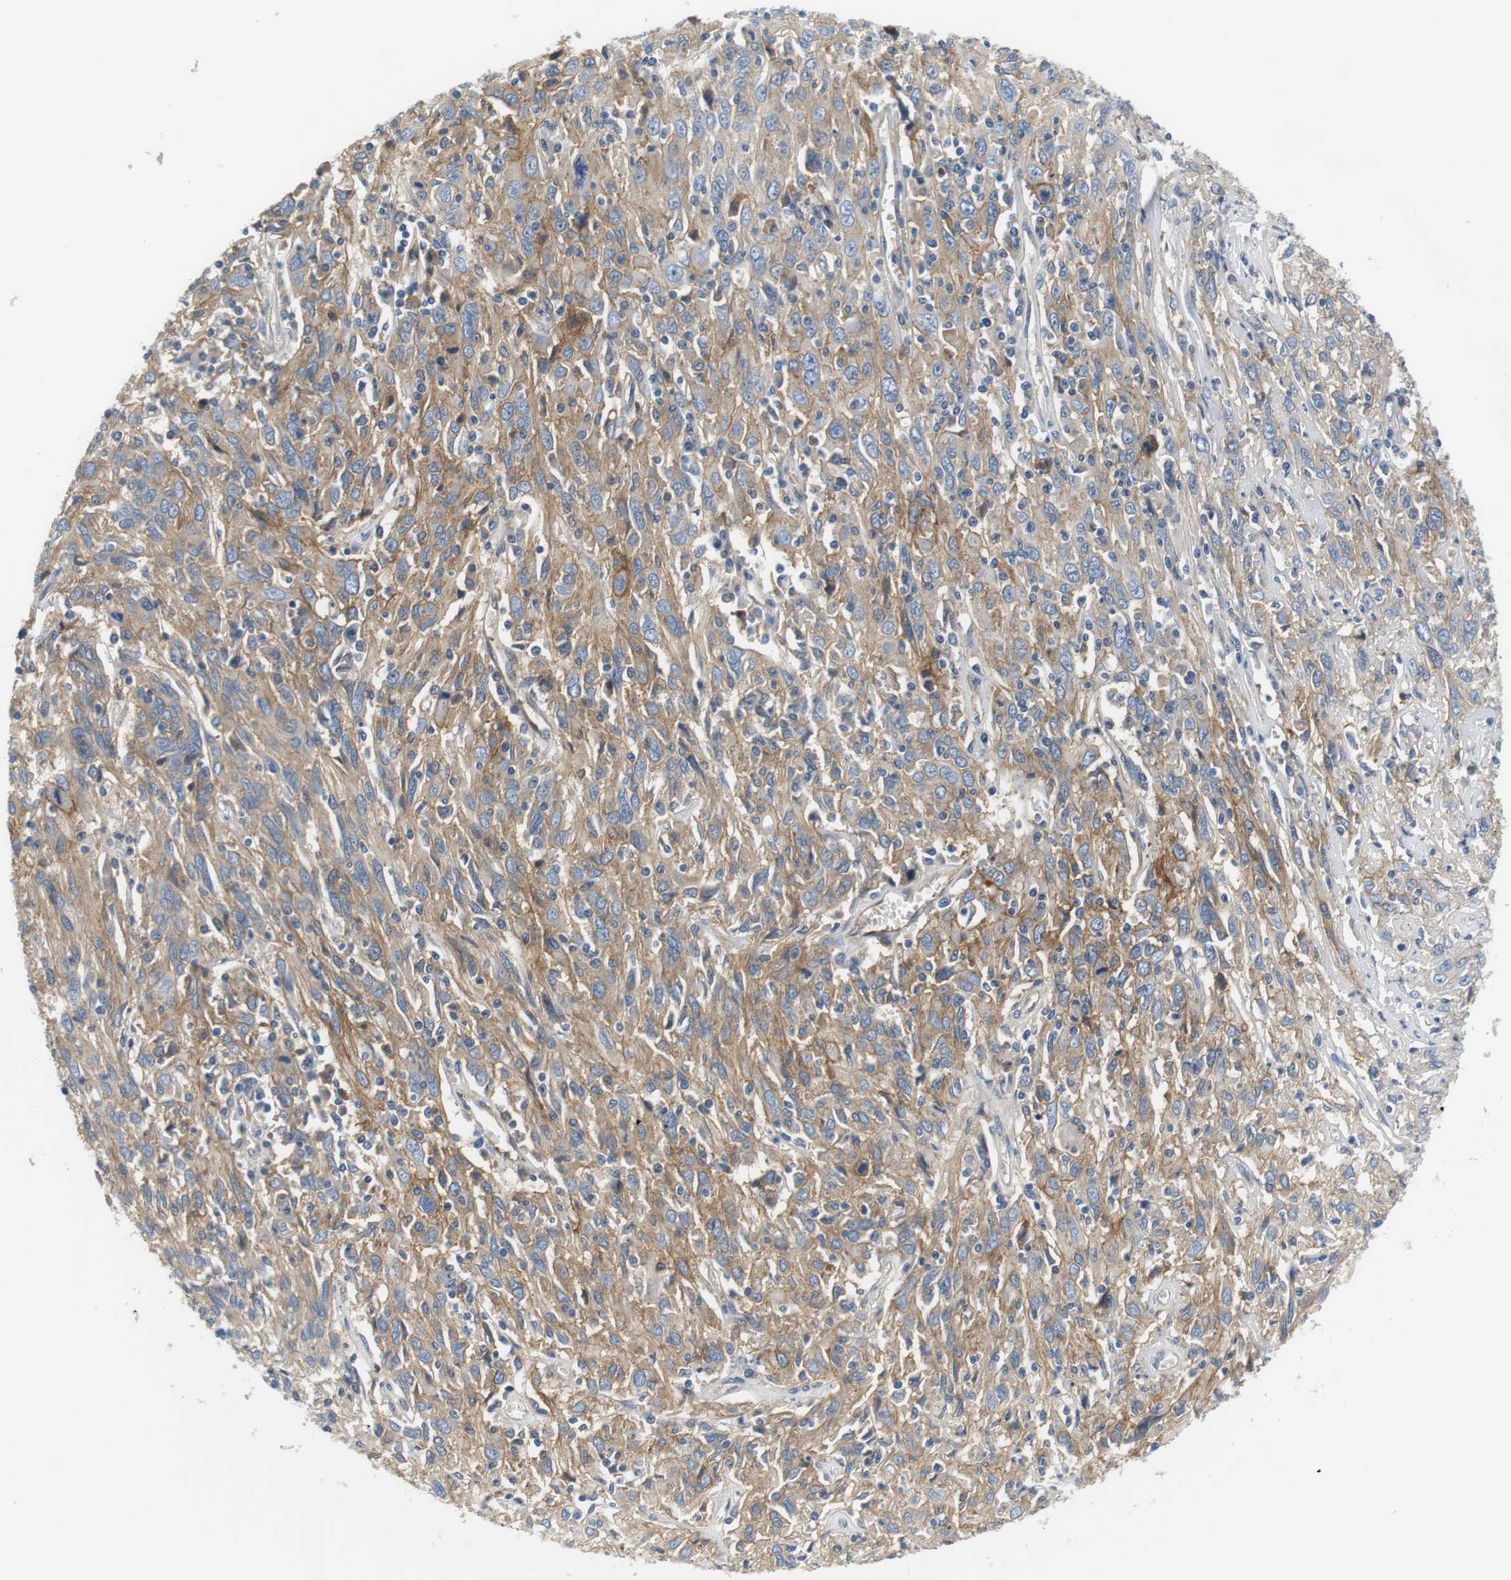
{"staining": {"intensity": "moderate", "quantity": "25%-75%", "location": "cytoplasmic/membranous"}, "tissue": "cervical cancer", "cell_type": "Tumor cells", "image_type": "cancer", "snomed": [{"axis": "morphology", "description": "Squamous cell carcinoma, NOS"}, {"axis": "topography", "description": "Cervix"}], "caption": "IHC of cervical cancer (squamous cell carcinoma) demonstrates medium levels of moderate cytoplasmic/membranous positivity in approximately 25%-75% of tumor cells.", "gene": "SLC30A1", "patient": {"sex": "female", "age": 46}}